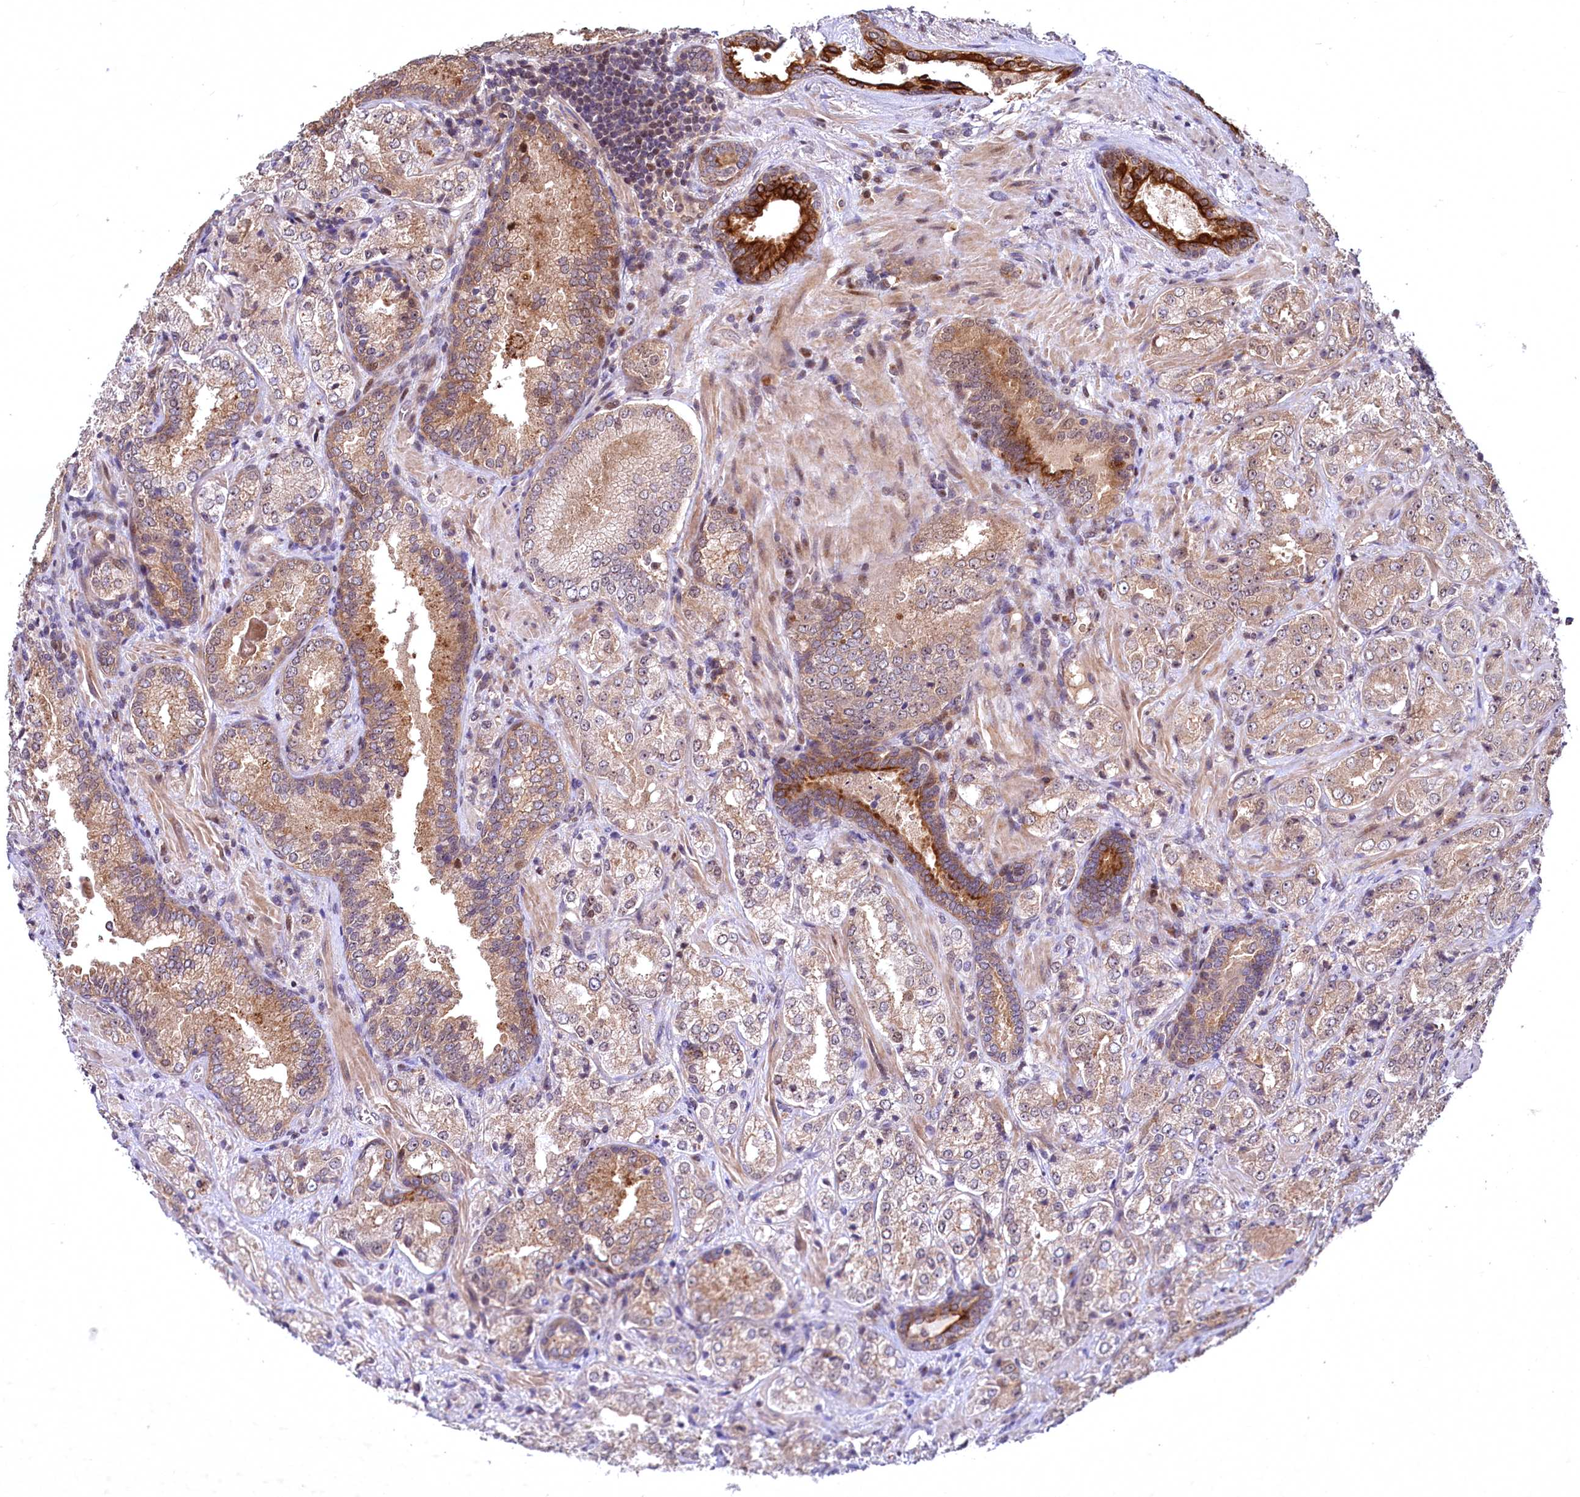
{"staining": {"intensity": "moderate", "quantity": "25%-75%", "location": "cytoplasmic/membranous"}, "tissue": "prostate cancer", "cell_type": "Tumor cells", "image_type": "cancer", "snomed": [{"axis": "morphology", "description": "Adenocarcinoma, Low grade"}, {"axis": "topography", "description": "Prostate"}], "caption": "Brown immunohistochemical staining in human prostate cancer (adenocarcinoma (low-grade)) demonstrates moderate cytoplasmic/membranous expression in about 25%-75% of tumor cells. (DAB IHC, brown staining for protein, blue staining for nuclei).", "gene": "N4BP2L1", "patient": {"sex": "male", "age": 74}}